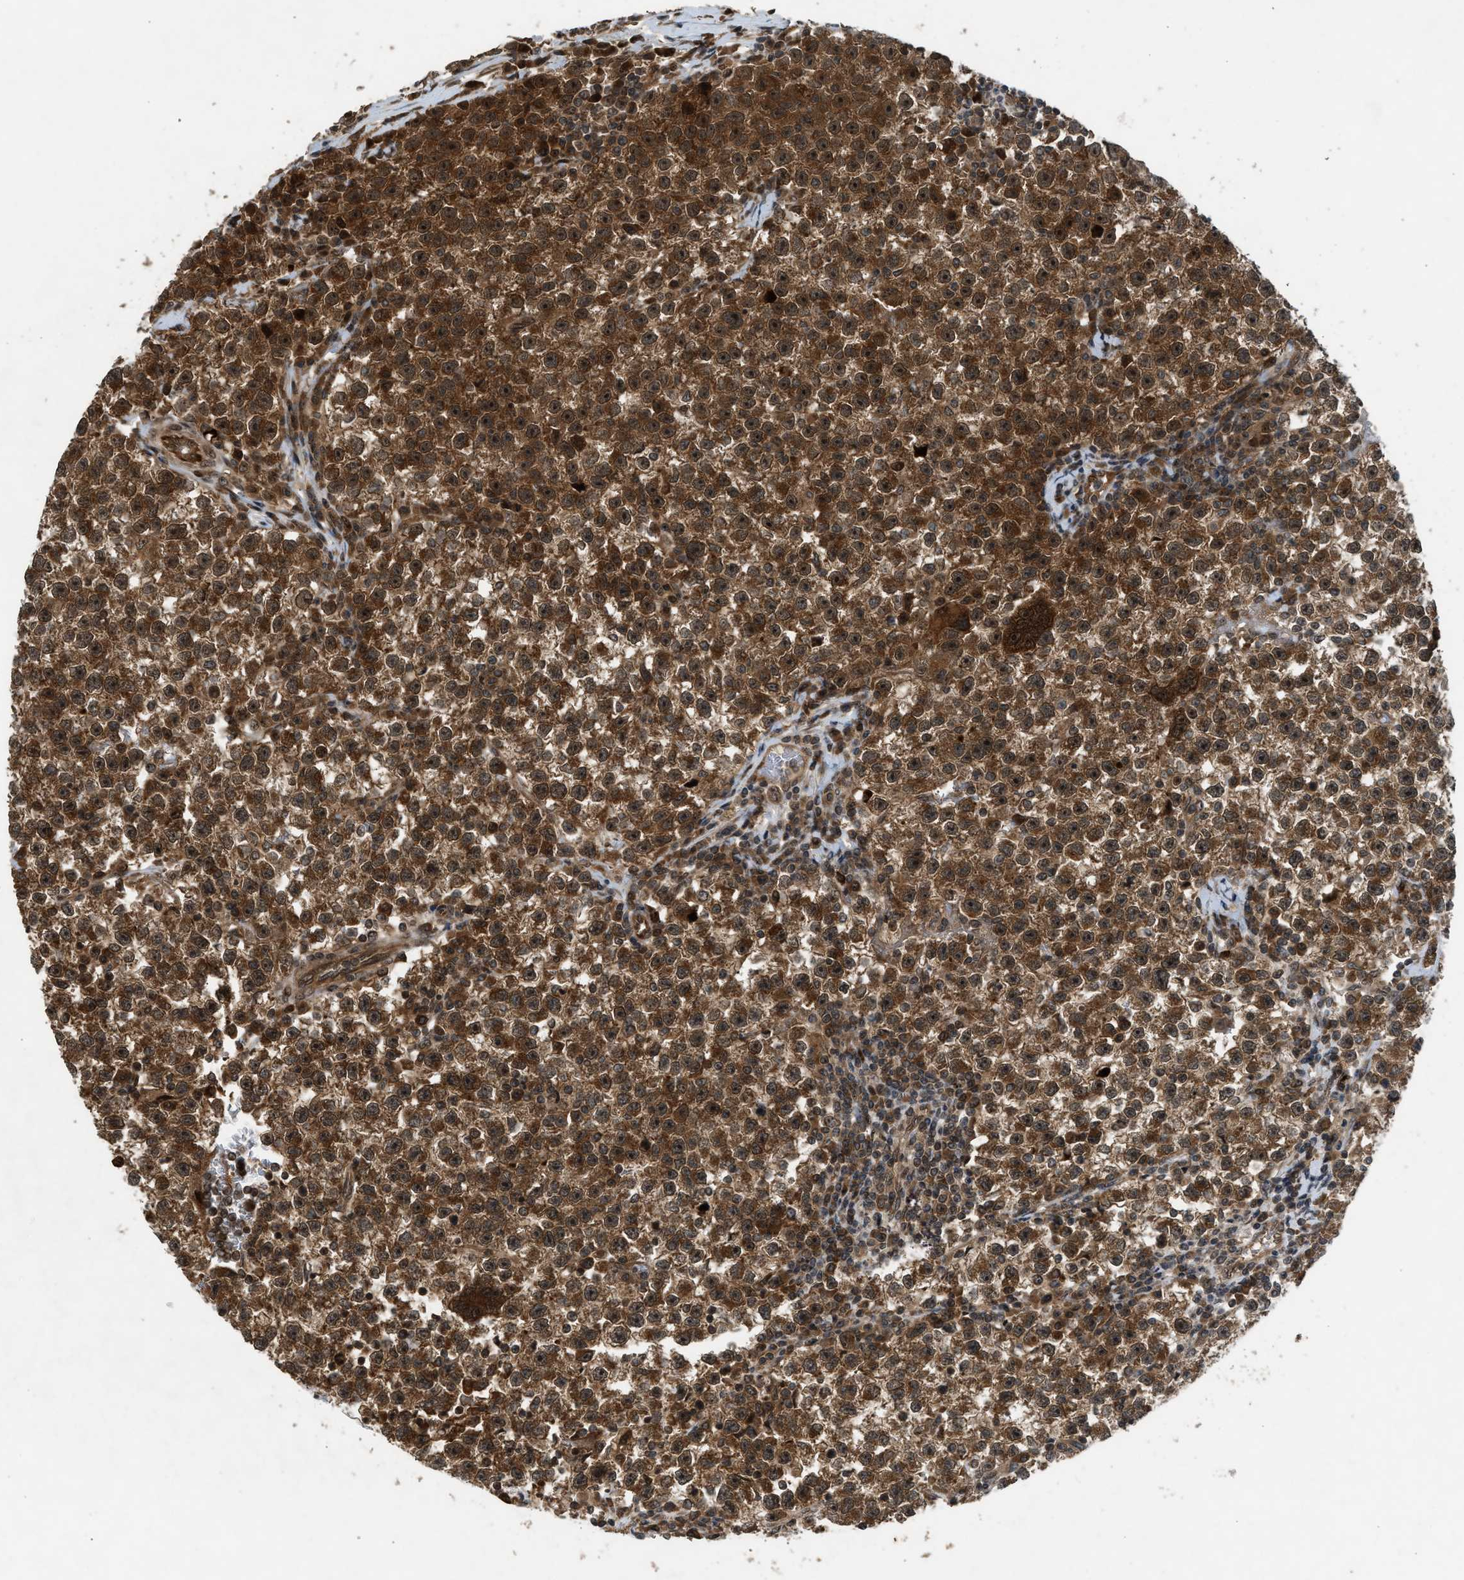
{"staining": {"intensity": "strong", "quantity": ">75%", "location": "cytoplasmic/membranous"}, "tissue": "testis cancer", "cell_type": "Tumor cells", "image_type": "cancer", "snomed": [{"axis": "morphology", "description": "Seminoma, NOS"}, {"axis": "topography", "description": "Testis"}], "caption": "Protein analysis of testis cancer (seminoma) tissue displays strong cytoplasmic/membranous positivity in about >75% of tumor cells.", "gene": "TXNL1", "patient": {"sex": "male", "age": 22}}